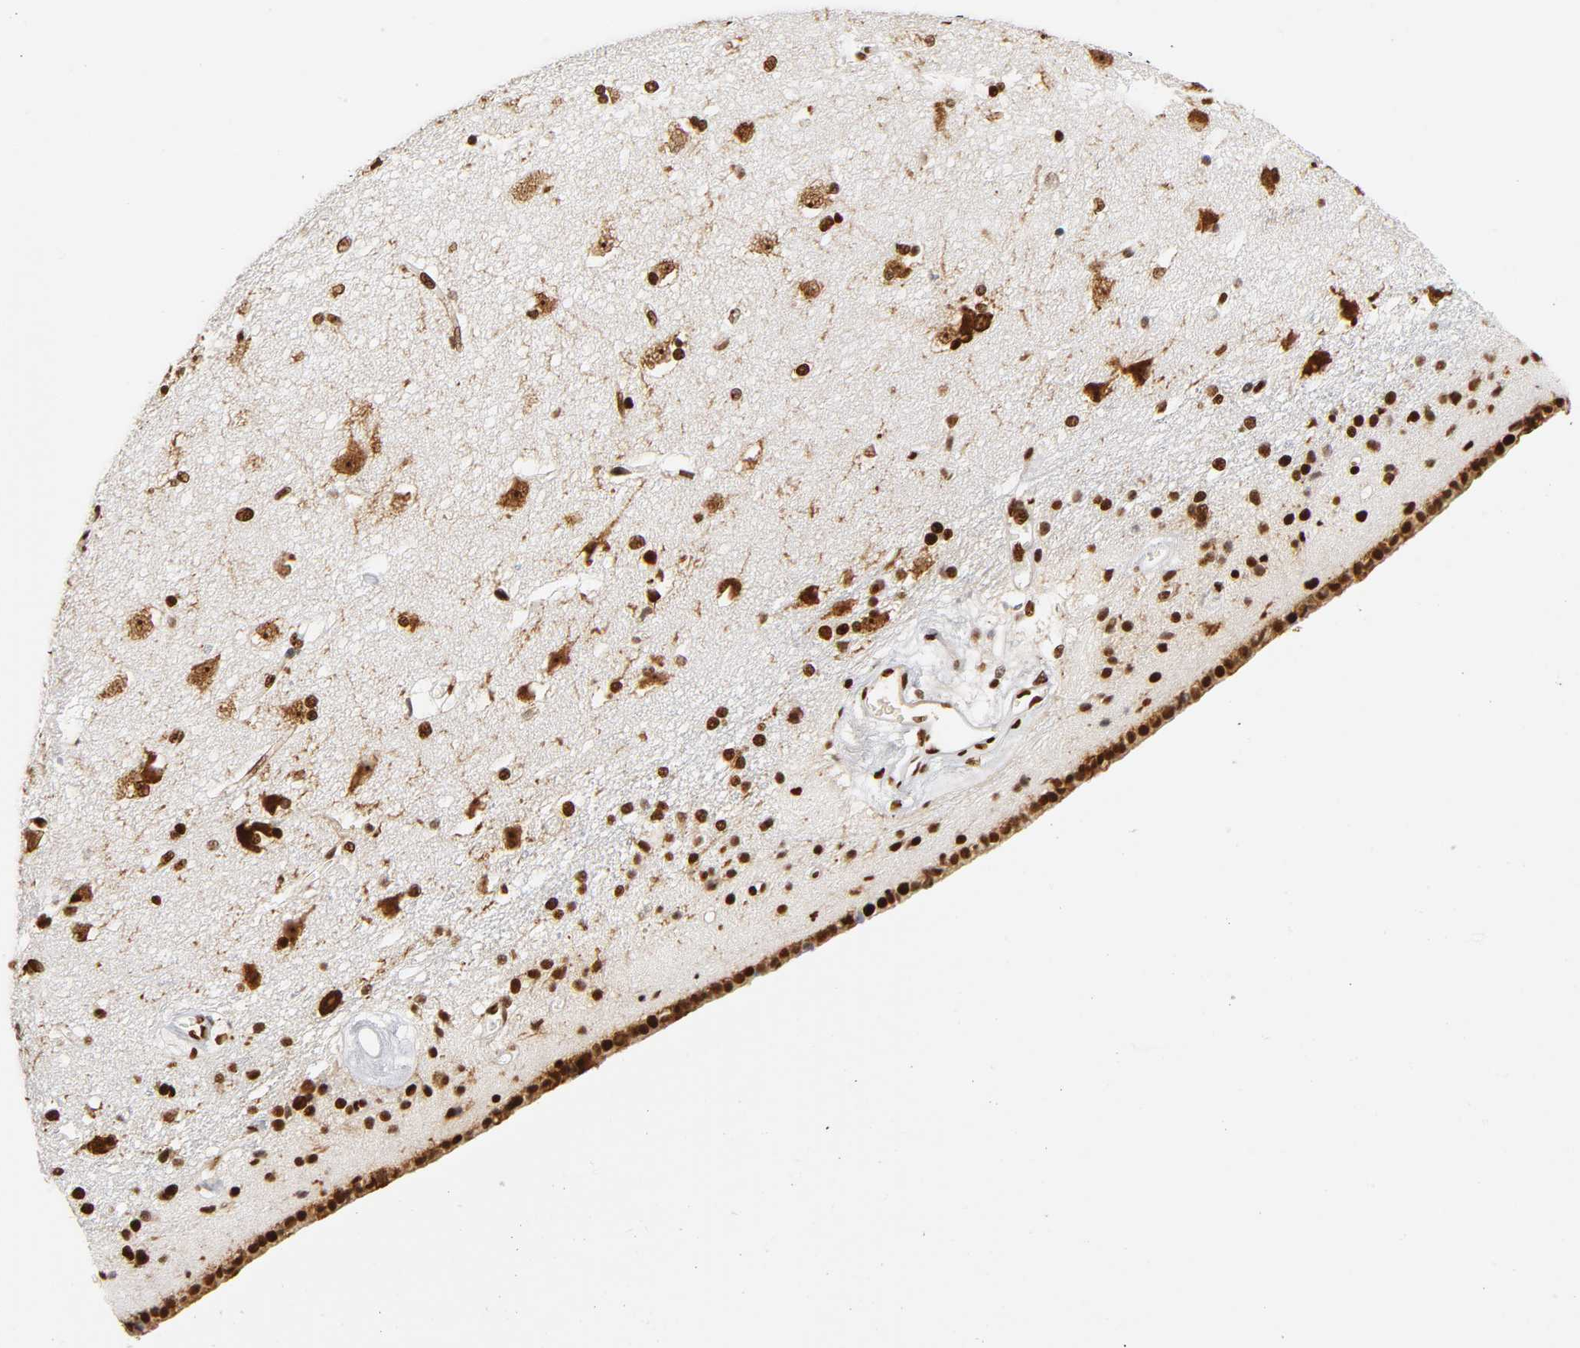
{"staining": {"intensity": "strong", "quantity": ">75%", "location": "nuclear"}, "tissue": "caudate", "cell_type": "Glial cells", "image_type": "normal", "snomed": [{"axis": "morphology", "description": "Normal tissue, NOS"}, {"axis": "topography", "description": "Lateral ventricle wall"}], "caption": "Immunohistochemical staining of normal human caudate reveals high levels of strong nuclear expression in about >75% of glial cells.", "gene": "XRCC6", "patient": {"sex": "female", "age": 19}}